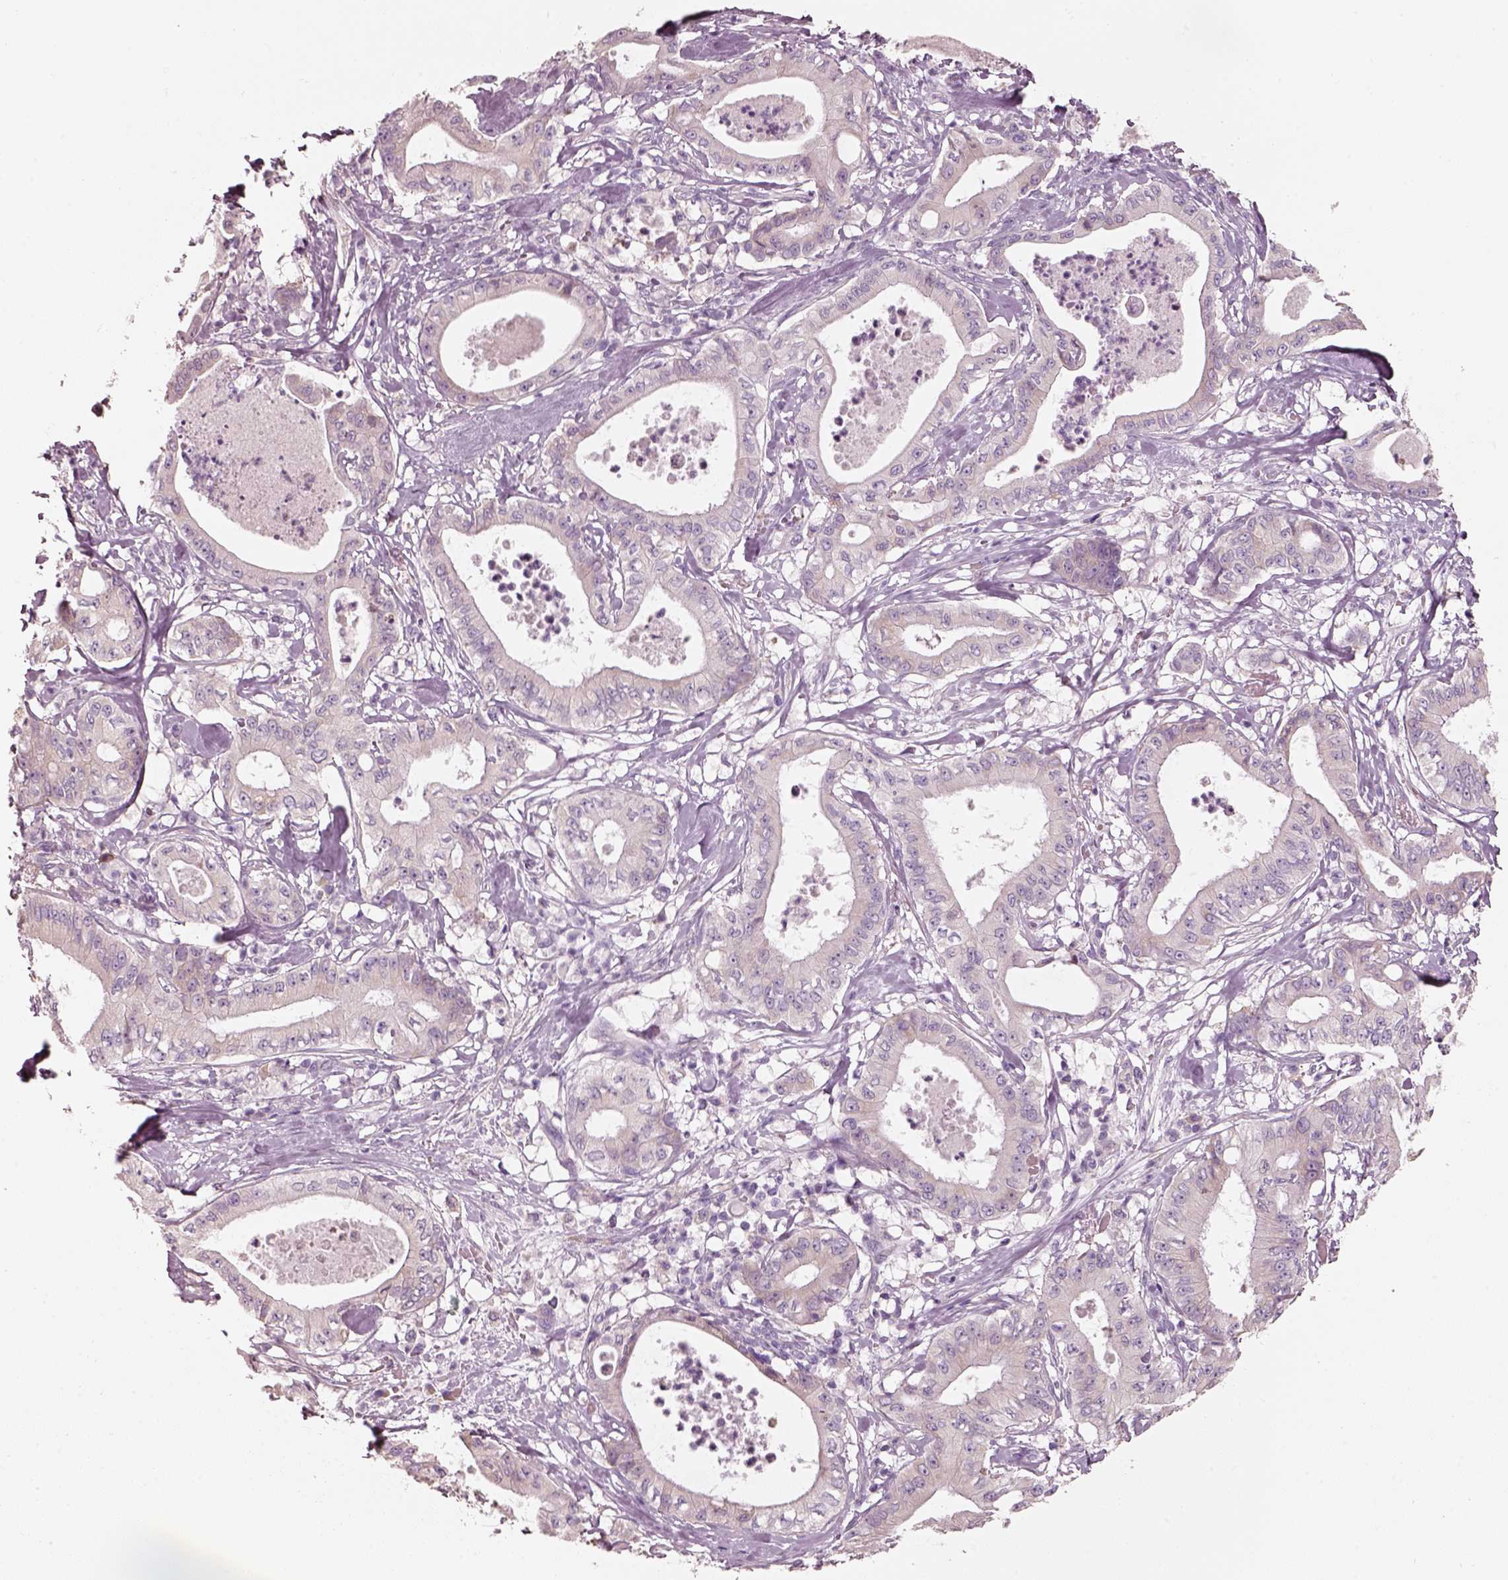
{"staining": {"intensity": "negative", "quantity": "none", "location": "none"}, "tissue": "pancreatic cancer", "cell_type": "Tumor cells", "image_type": "cancer", "snomed": [{"axis": "morphology", "description": "Adenocarcinoma, NOS"}, {"axis": "topography", "description": "Pancreas"}], "caption": "This micrograph is of pancreatic cancer stained with immunohistochemistry (IHC) to label a protein in brown with the nuclei are counter-stained blue. There is no staining in tumor cells.", "gene": "PNOC", "patient": {"sex": "male", "age": 71}}